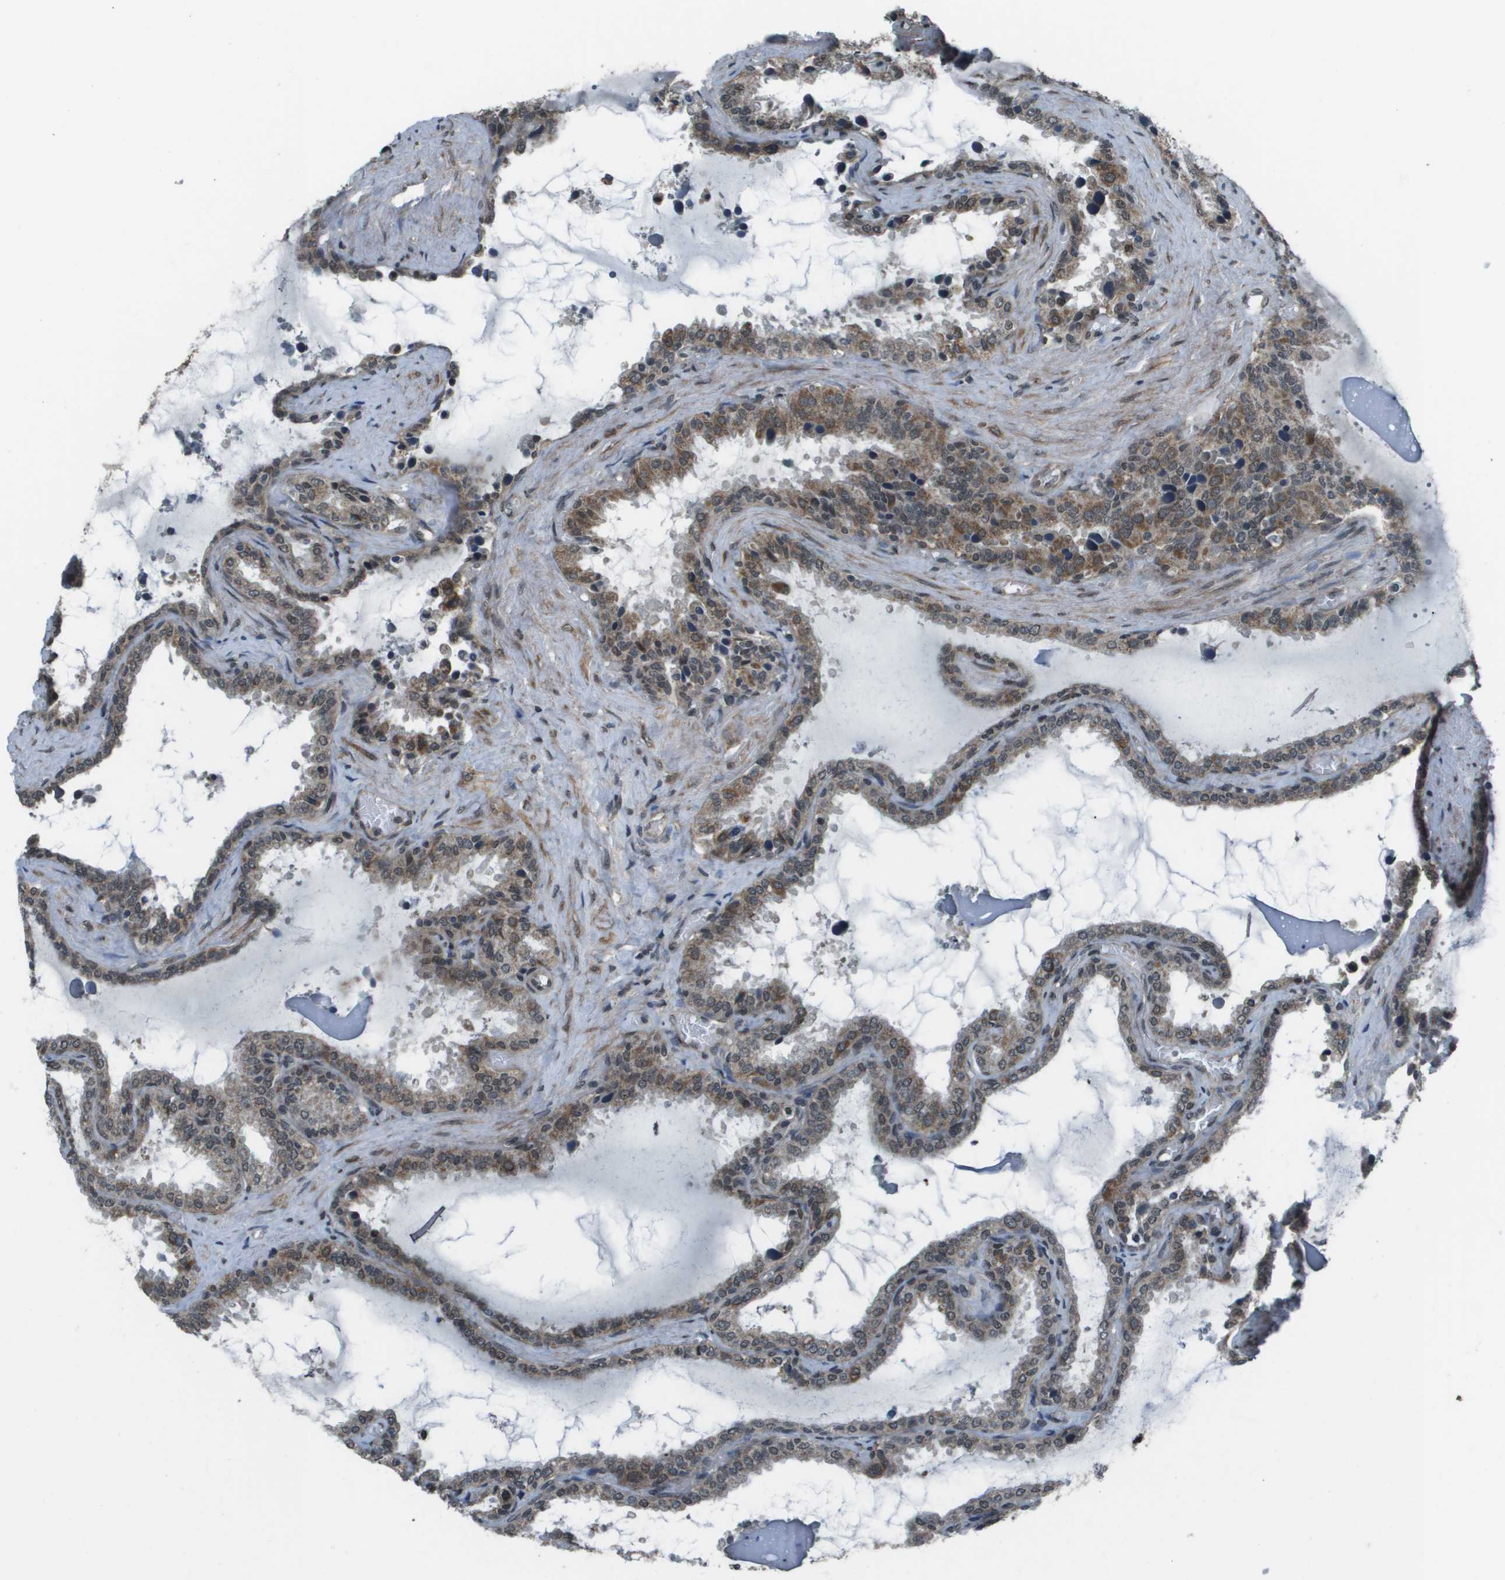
{"staining": {"intensity": "moderate", "quantity": ">75%", "location": "cytoplasmic/membranous"}, "tissue": "seminal vesicle", "cell_type": "Glandular cells", "image_type": "normal", "snomed": [{"axis": "morphology", "description": "Normal tissue, NOS"}, {"axis": "topography", "description": "Seminal veicle"}], "caption": "DAB (3,3'-diaminobenzidine) immunohistochemical staining of unremarkable human seminal vesicle demonstrates moderate cytoplasmic/membranous protein positivity in about >75% of glandular cells. The staining is performed using DAB brown chromogen to label protein expression. The nuclei are counter-stained blue using hematoxylin.", "gene": "PPFIA1", "patient": {"sex": "male", "age": 46}}